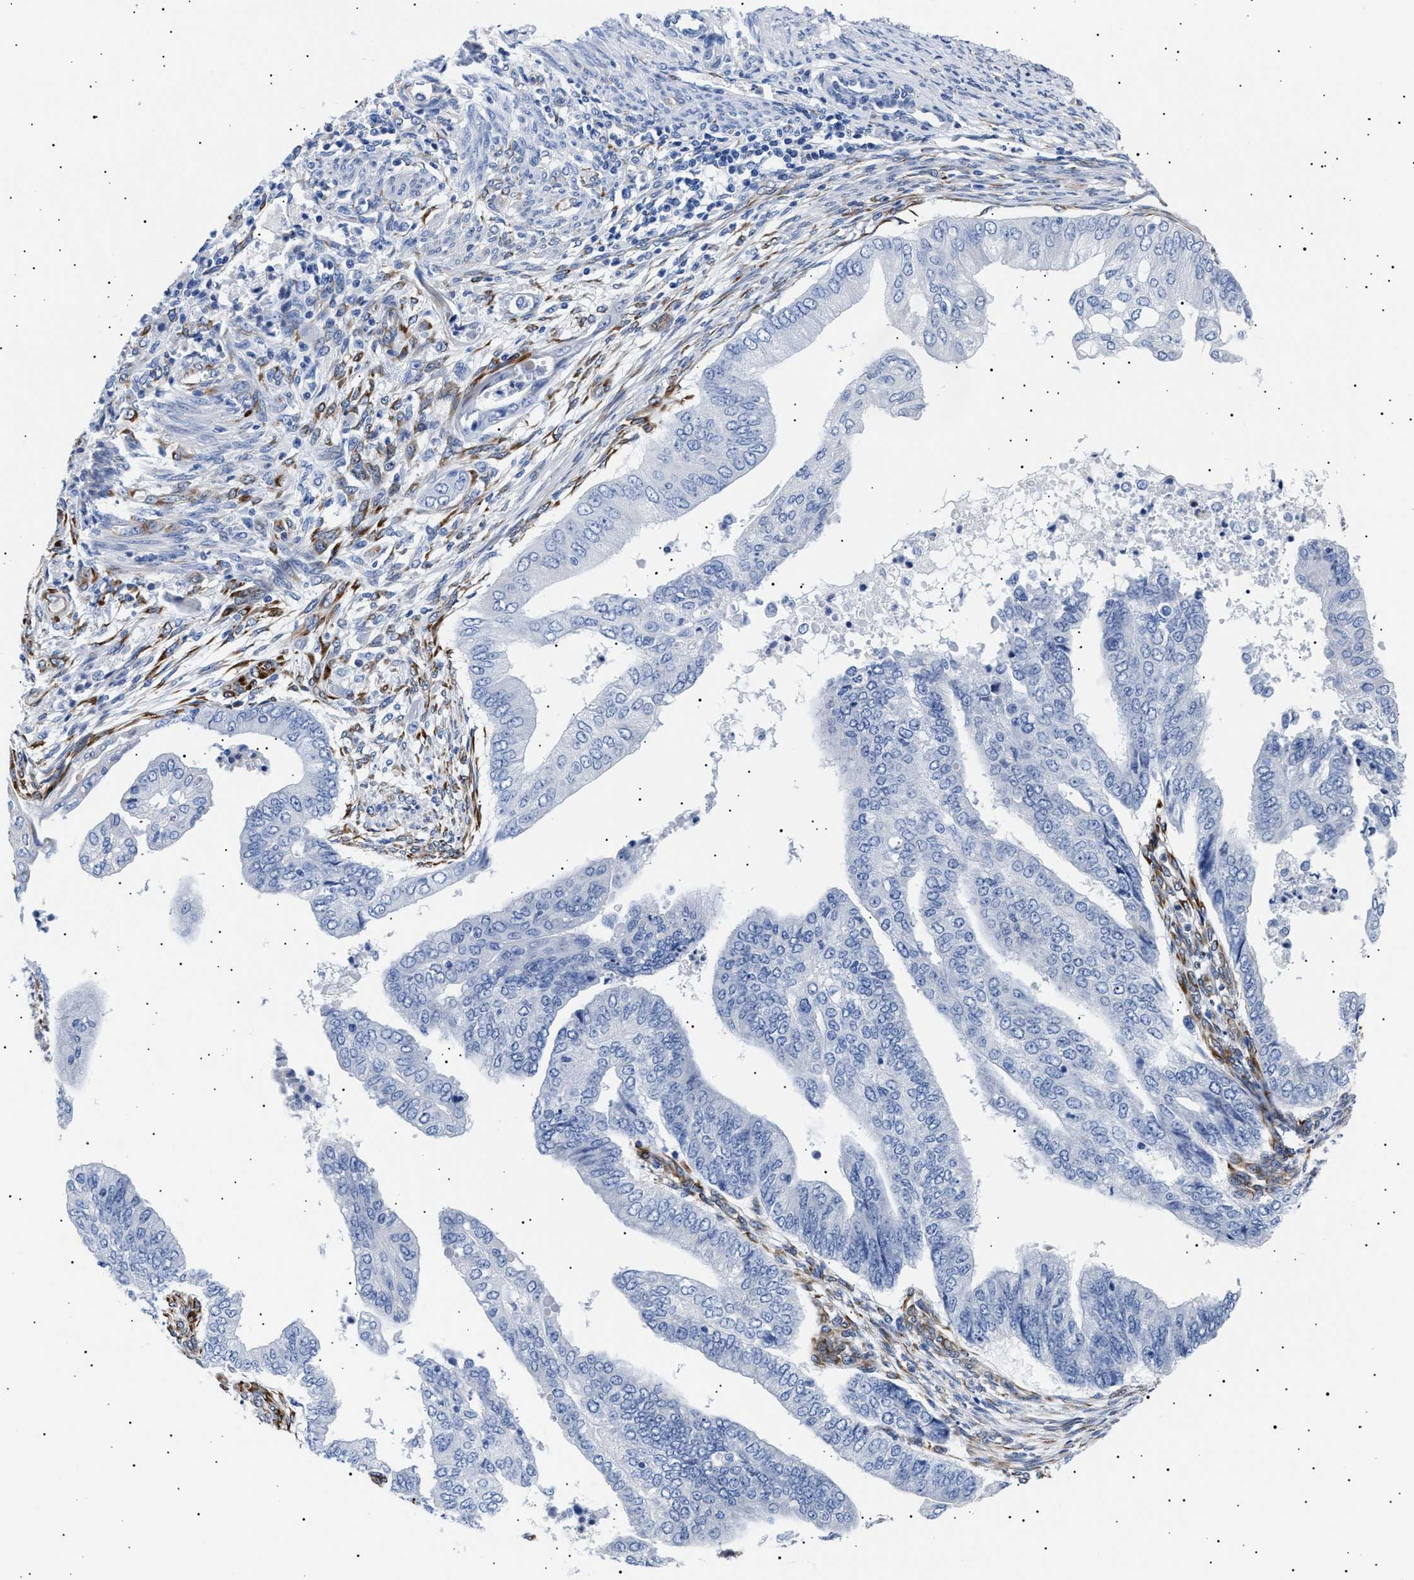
{"staining": {"intensity": "negative", "quantity": "none", "location": "none"}, "tissue": "endometrial cancer", "cell_type": "Tumor cells", "image_type": "cancer", "snomed": [{"axis": "morphology", "description": "Polyp, NOS"}, {"axis": "morphology", "description": "Adenocarcinoma, NOS"}, {"axis": "morphology", "description": "Adenoma, NOS"}, {"axis": "topography", "description": "Endometrium"}], "caption": "Human endometrial cancer stained for a protein using immunohistochemistry demonstrates no expression in tumor cells.", "gene": "HEMGN", "patient": {"sex": "female", "age": 79}}